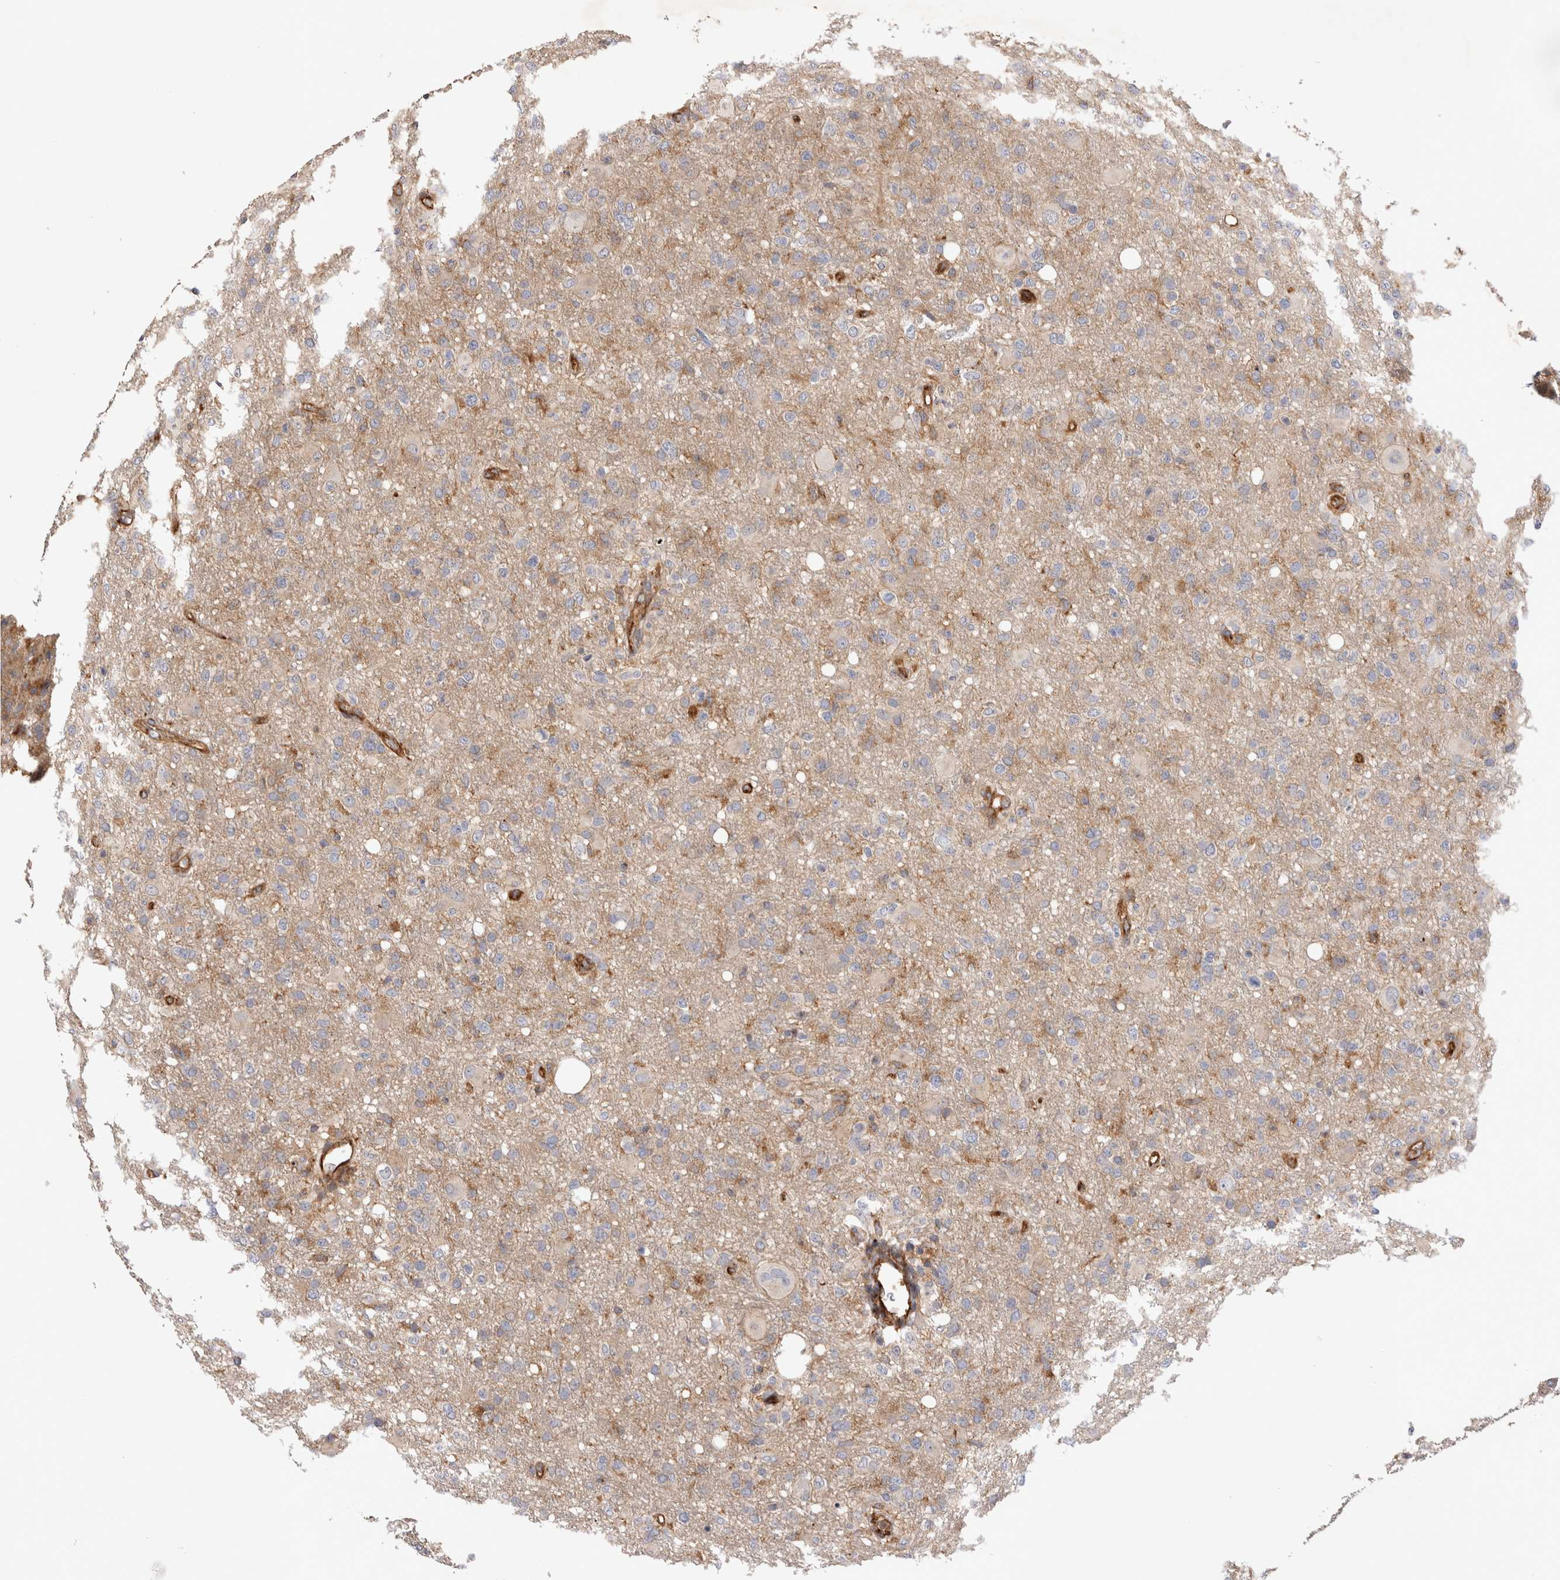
{"staining": {"intensity": "weak", "quantity": "25%-75%", "location": "cytoplasmic/membranous"}, "tissue": "glioma", "cell_type": "Tumor cells", "image_type": "cancer", "snomed": [{"axis": "morphology", "description": "Glioma, malignant, High grade"}, {"axis": "topography", "description": "Brain"}], "caption": "The immunohistochemical stain highlights weak cytoplasmic/membranous staining in tumor cells of malignant high-grade glioma tissue.", "gene": "BNIP2", "patient": {"sex": "female", "age": 57}}